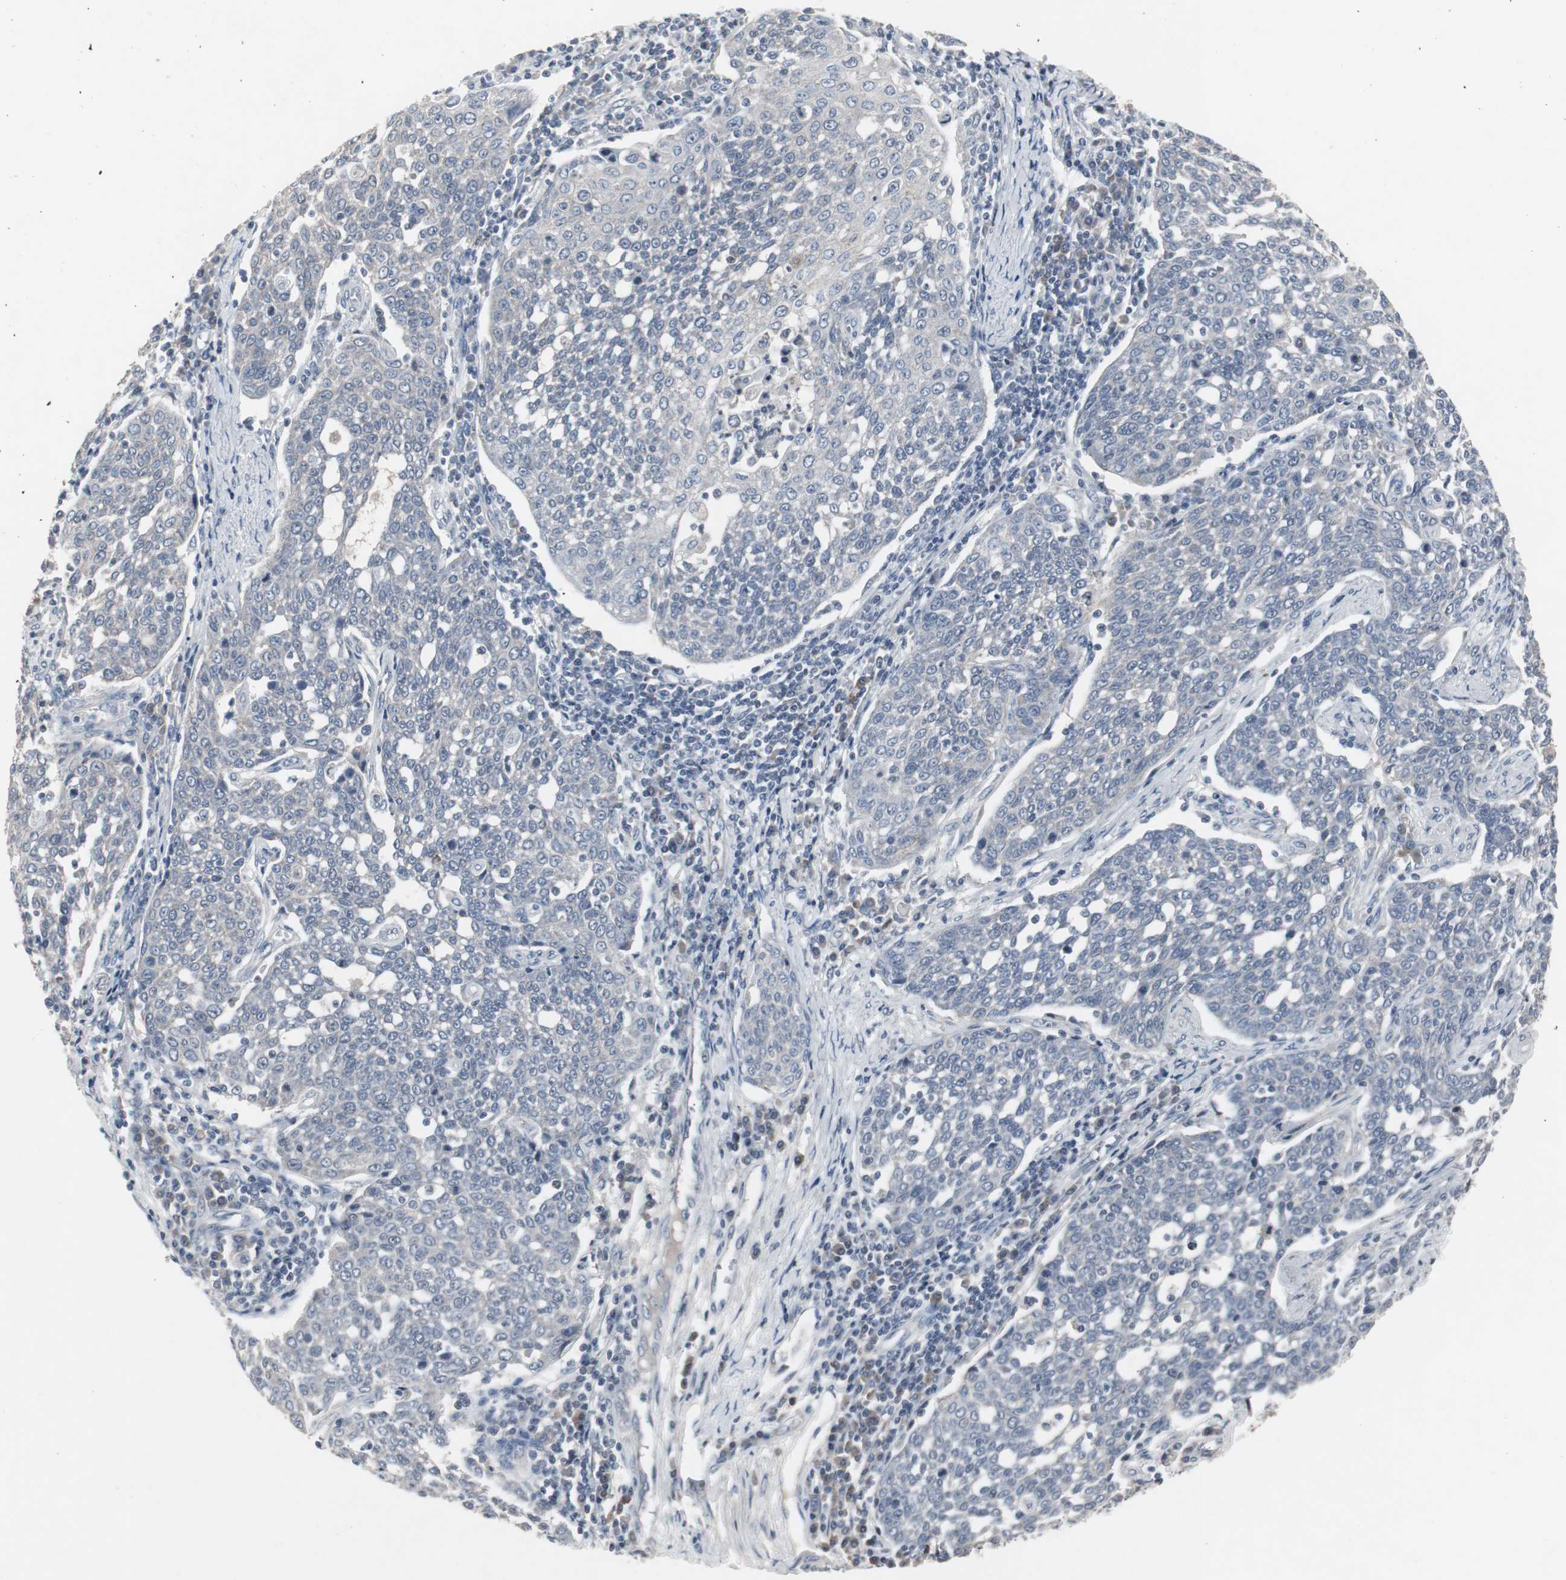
{"staining": {"intensity": "negative", "quantity": "none", "location": "none"}, "tissue": "cervical cancer", "cell_type": "Tumor cells", "image_type": "cancer", "snomed": [{"axis": "morphology", "description": "Squamous cell carcinoma, NOS"}, {"axis": "topography", "description": "Cervix"}], "caption": "Immunohistochemistry histopathology image of cervical cancer (squamous cell carcinoma) stained for a protein (brown), which demonstrates no positivity in tumor cells. (Brightfield microscopy of DAB immunohistochemistry at high magnification).", "gene": "ACAA1", "patient": {"sex": "female", "age": 34}}